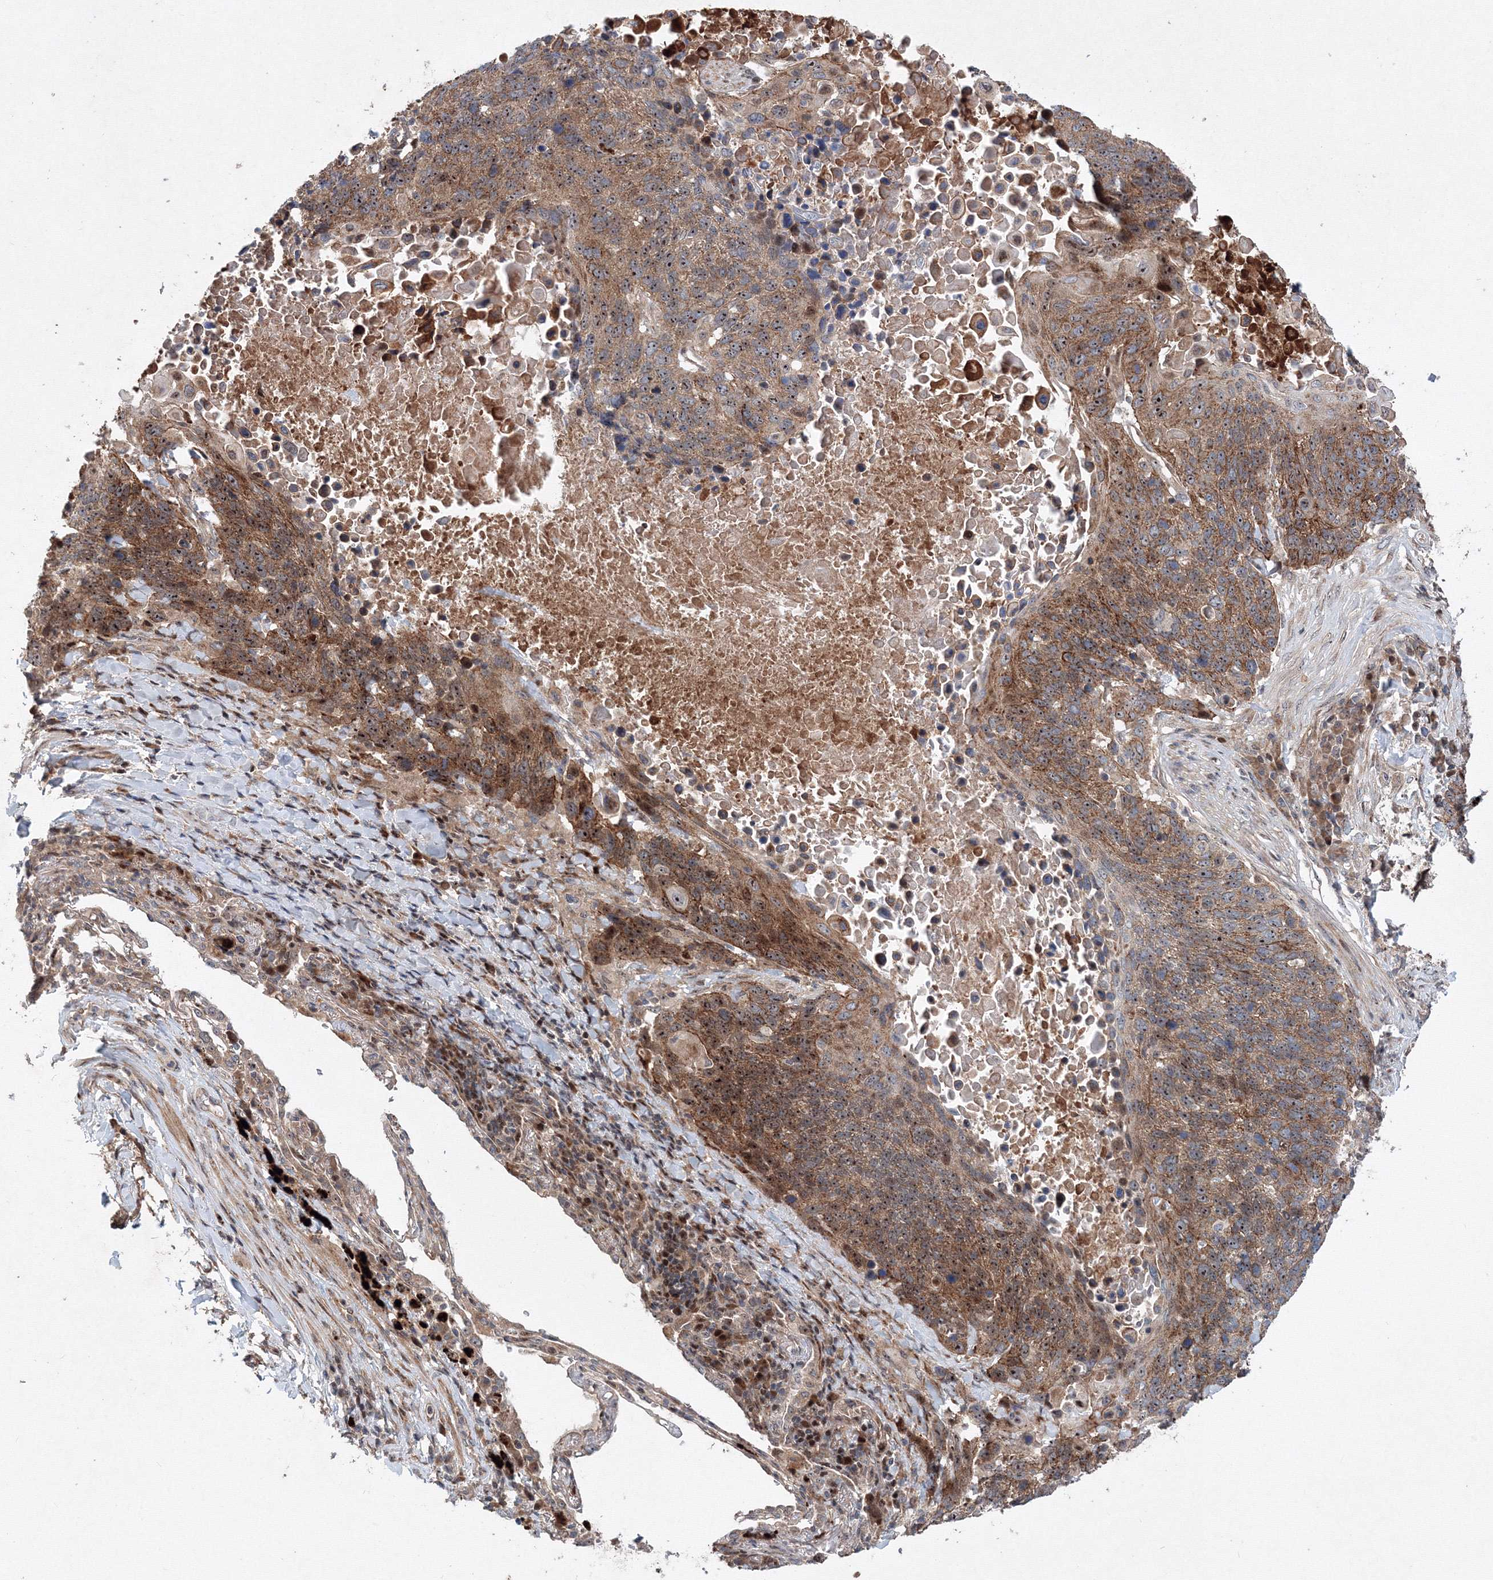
{"staining": {"intensity": "moderate", "quantity": ">75%", "location": "cytoplasmic/membranous,nuclear"}, "tissue": "lung cancer", "cell_type": "Tumor cells", "image_type": "cancer", "snomed": [{"axis": "morphology", "description": "Squamous cell carcinoma, NOS"}, {"axis": "topography", "description": "Lung"}], "caption": "An image of lung cancer stained for a protein exhibits moderate cytoplasmic/membranous and nuclear brown staining in tumor cells.", "gene": "ANKAR", "patient": {"sex": "male", "age": 66}}